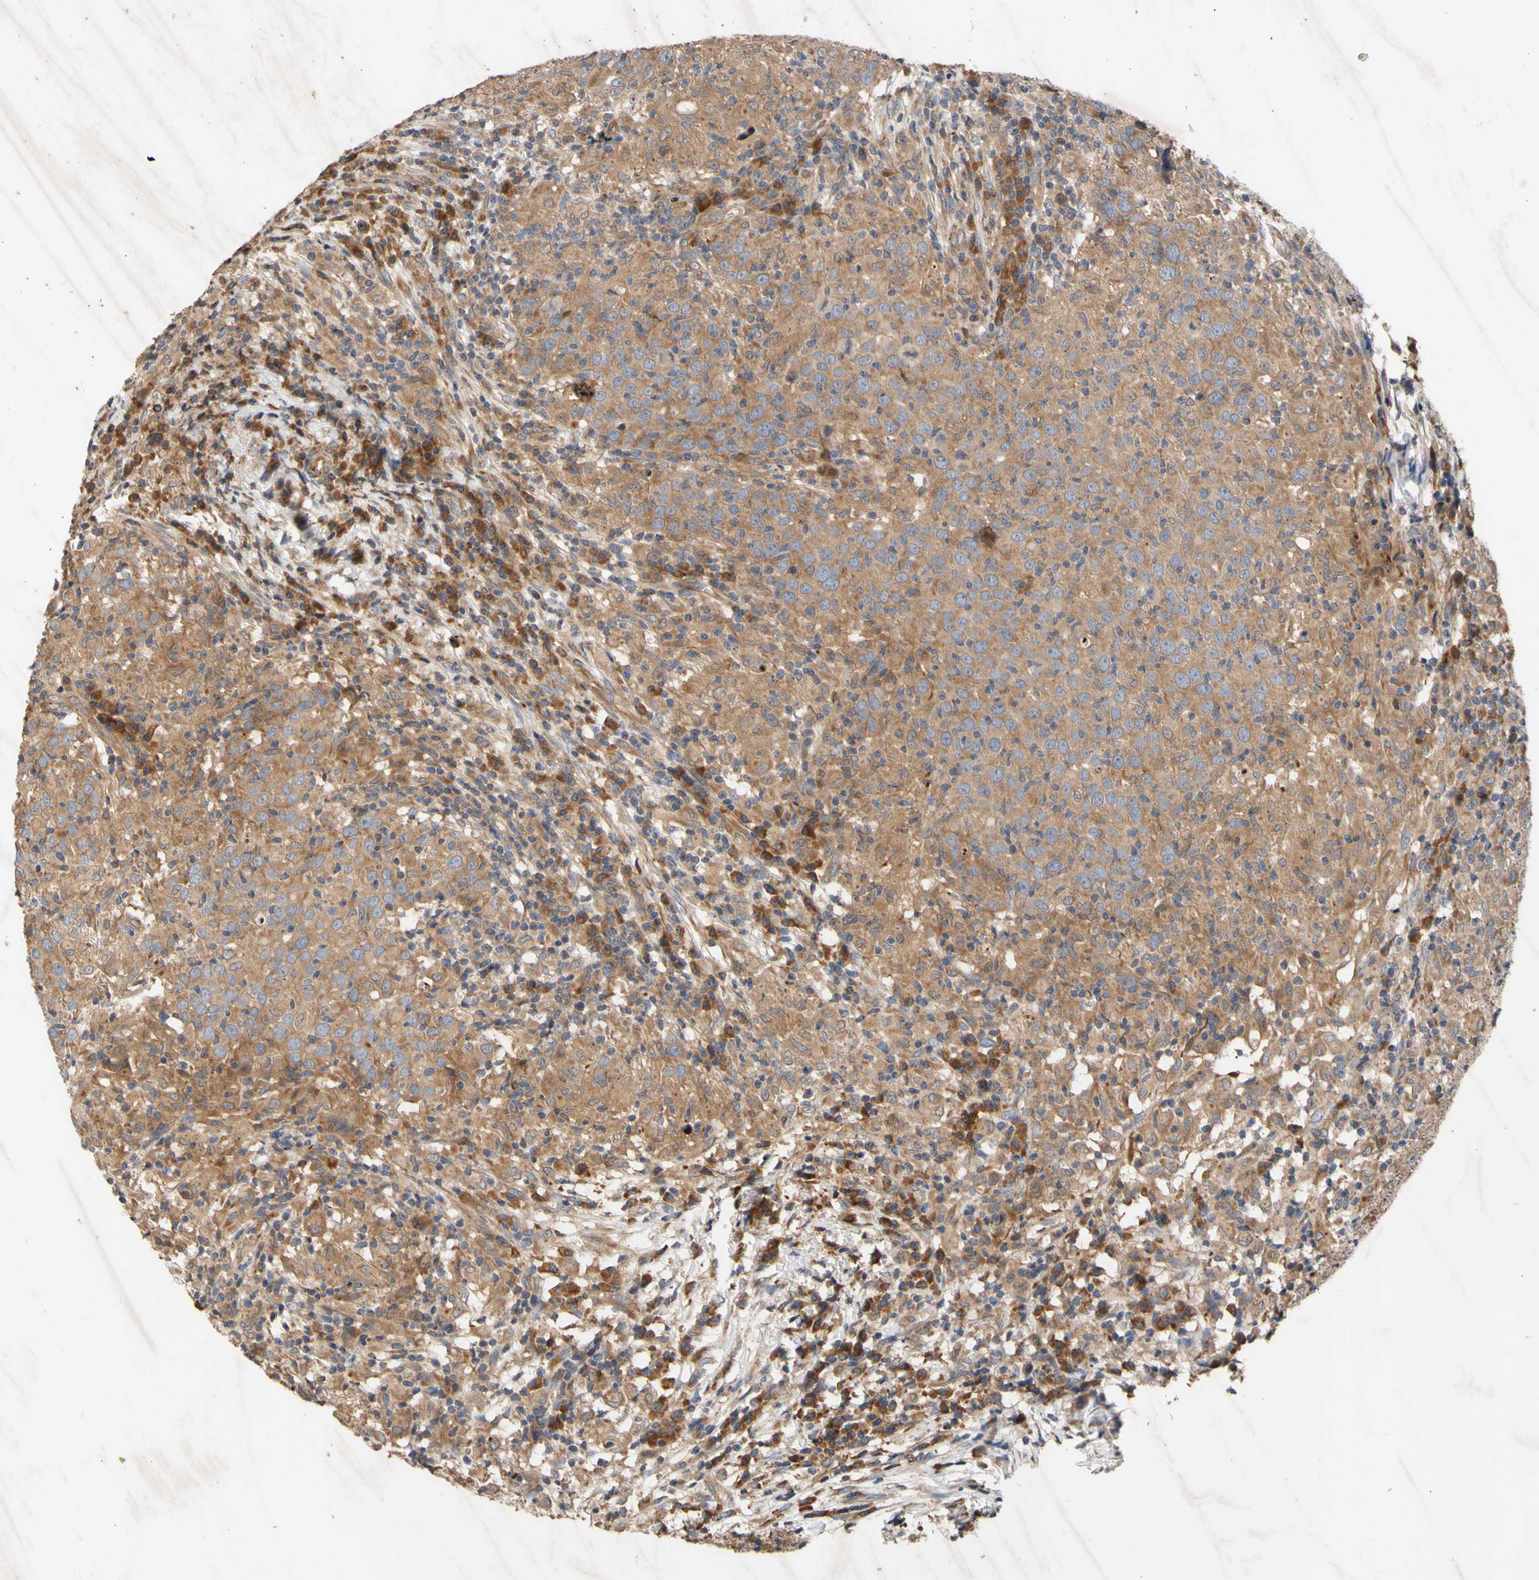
{"staining": {"intensity": "moderate", "quantity": ">75%", "location": "cytoplasmic/membranous"}, "tissue": "head and neck cancer", "cell_type": "Tumor cells", "image_type": "cancer", "snomed": [{"axis": "morphology", "description": "Adenocarcinoma, NOS"}, {"axis": "topography", "description": "Salivary gland"}, {"axis": "topography", "description": "Head-Neck"}], "caption": "Immunohistochemical staining of head and neck adenocarcinoma reveals medium levels of moderate cytoplasmic/membranous protein positivity in approximately >75% of tumor cells.", "gene": "EIF2S3", "patient": {"sex": "female", "age": 65}}